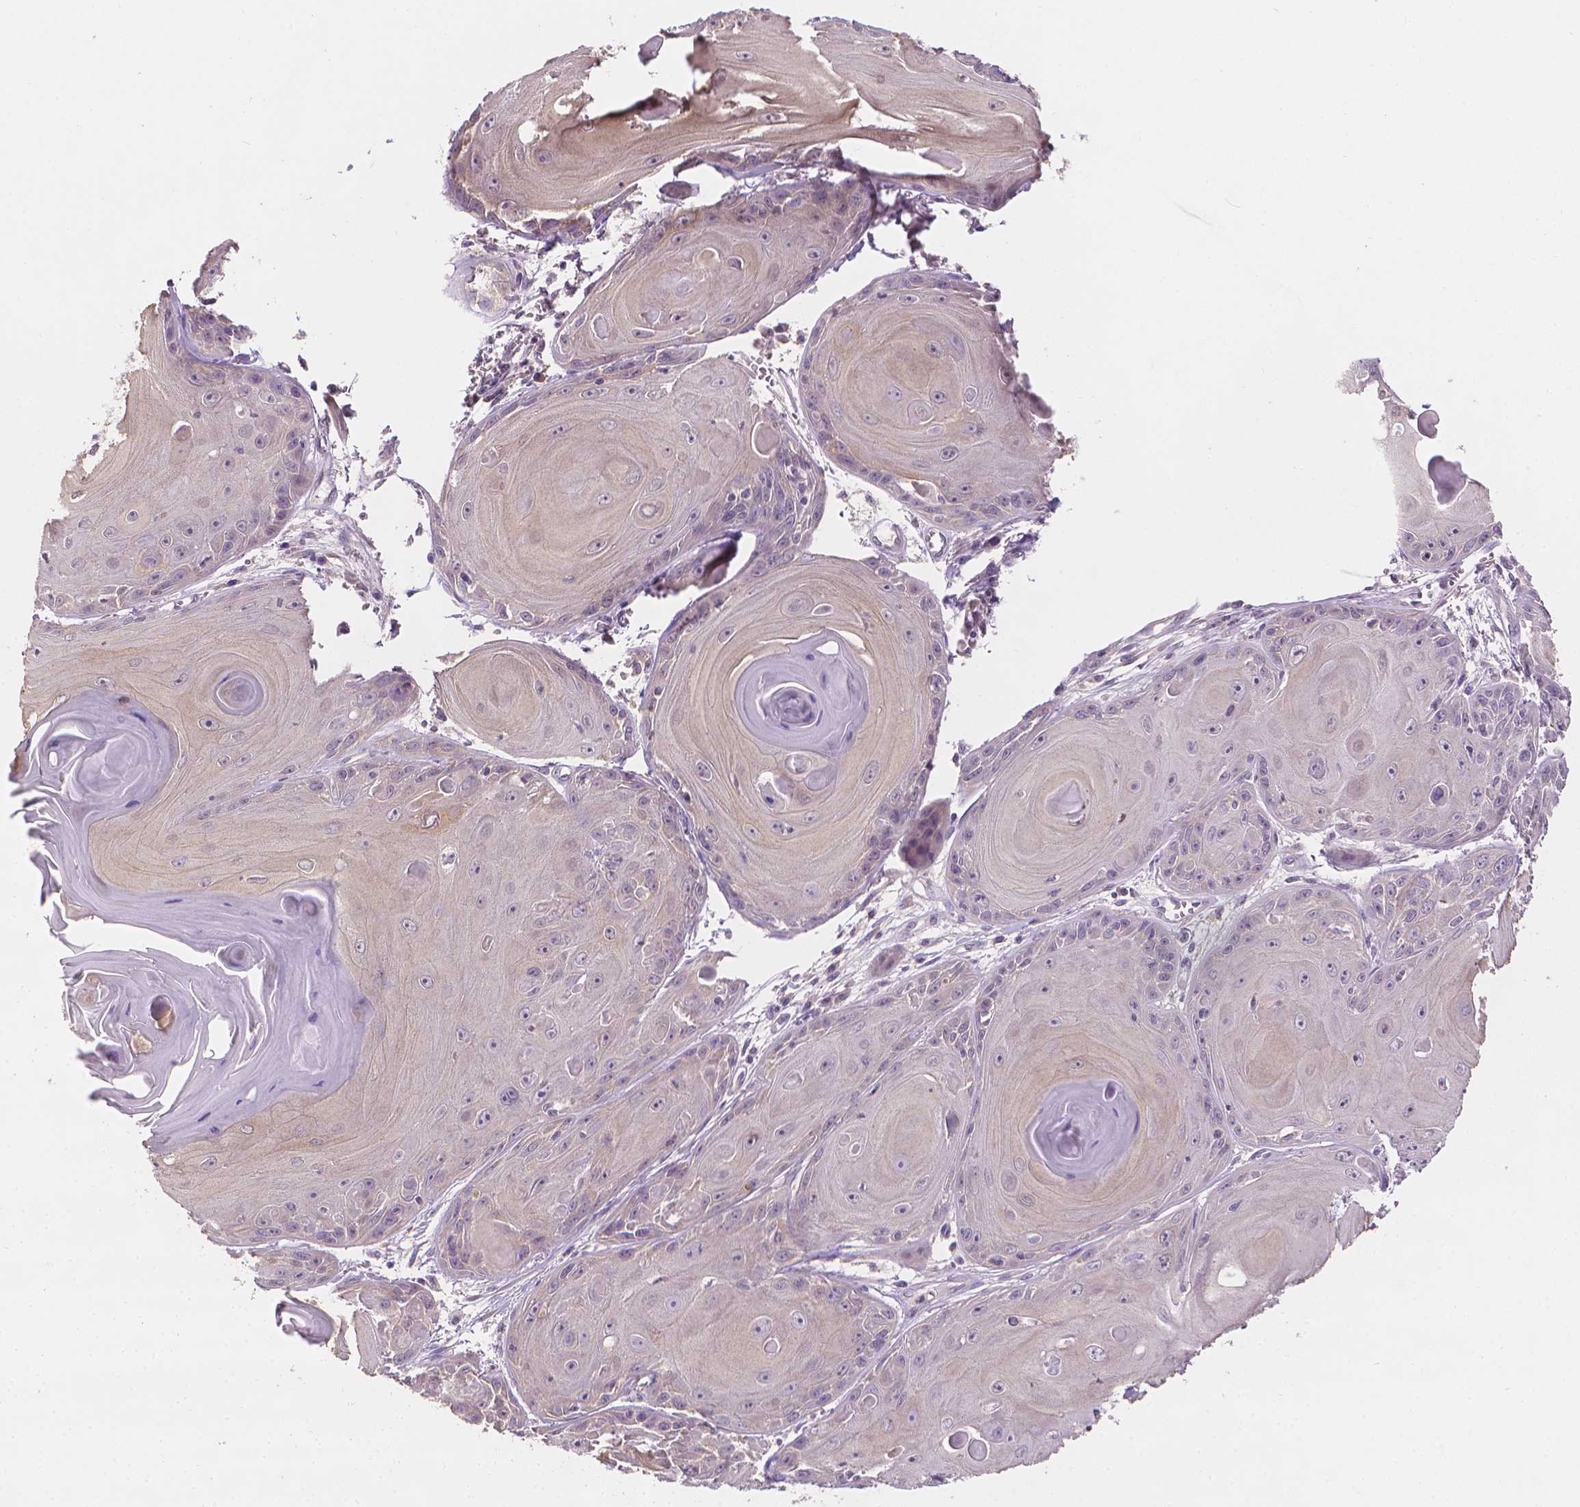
{"staining": {"intensity": "negative", "quantity": "none", "location": "none"}, "tissue": "skin cancer", "cell_type": "Tumor cells", "image_type": "cancer", "snomed": [{"axis": "morphology", "description": "Squamous cell carcinoma, NOS"}, {"axis": "topography", "description": "Skin"}, {"axis": "topography", "description": "Vulva"}], "caption": "Immunohistochemistry of squamous cell carcinoma (skin) demonstrates no positivity in tumor cells.", "gene": "FASN", "patient": {"sex": "female", "age": 85}}